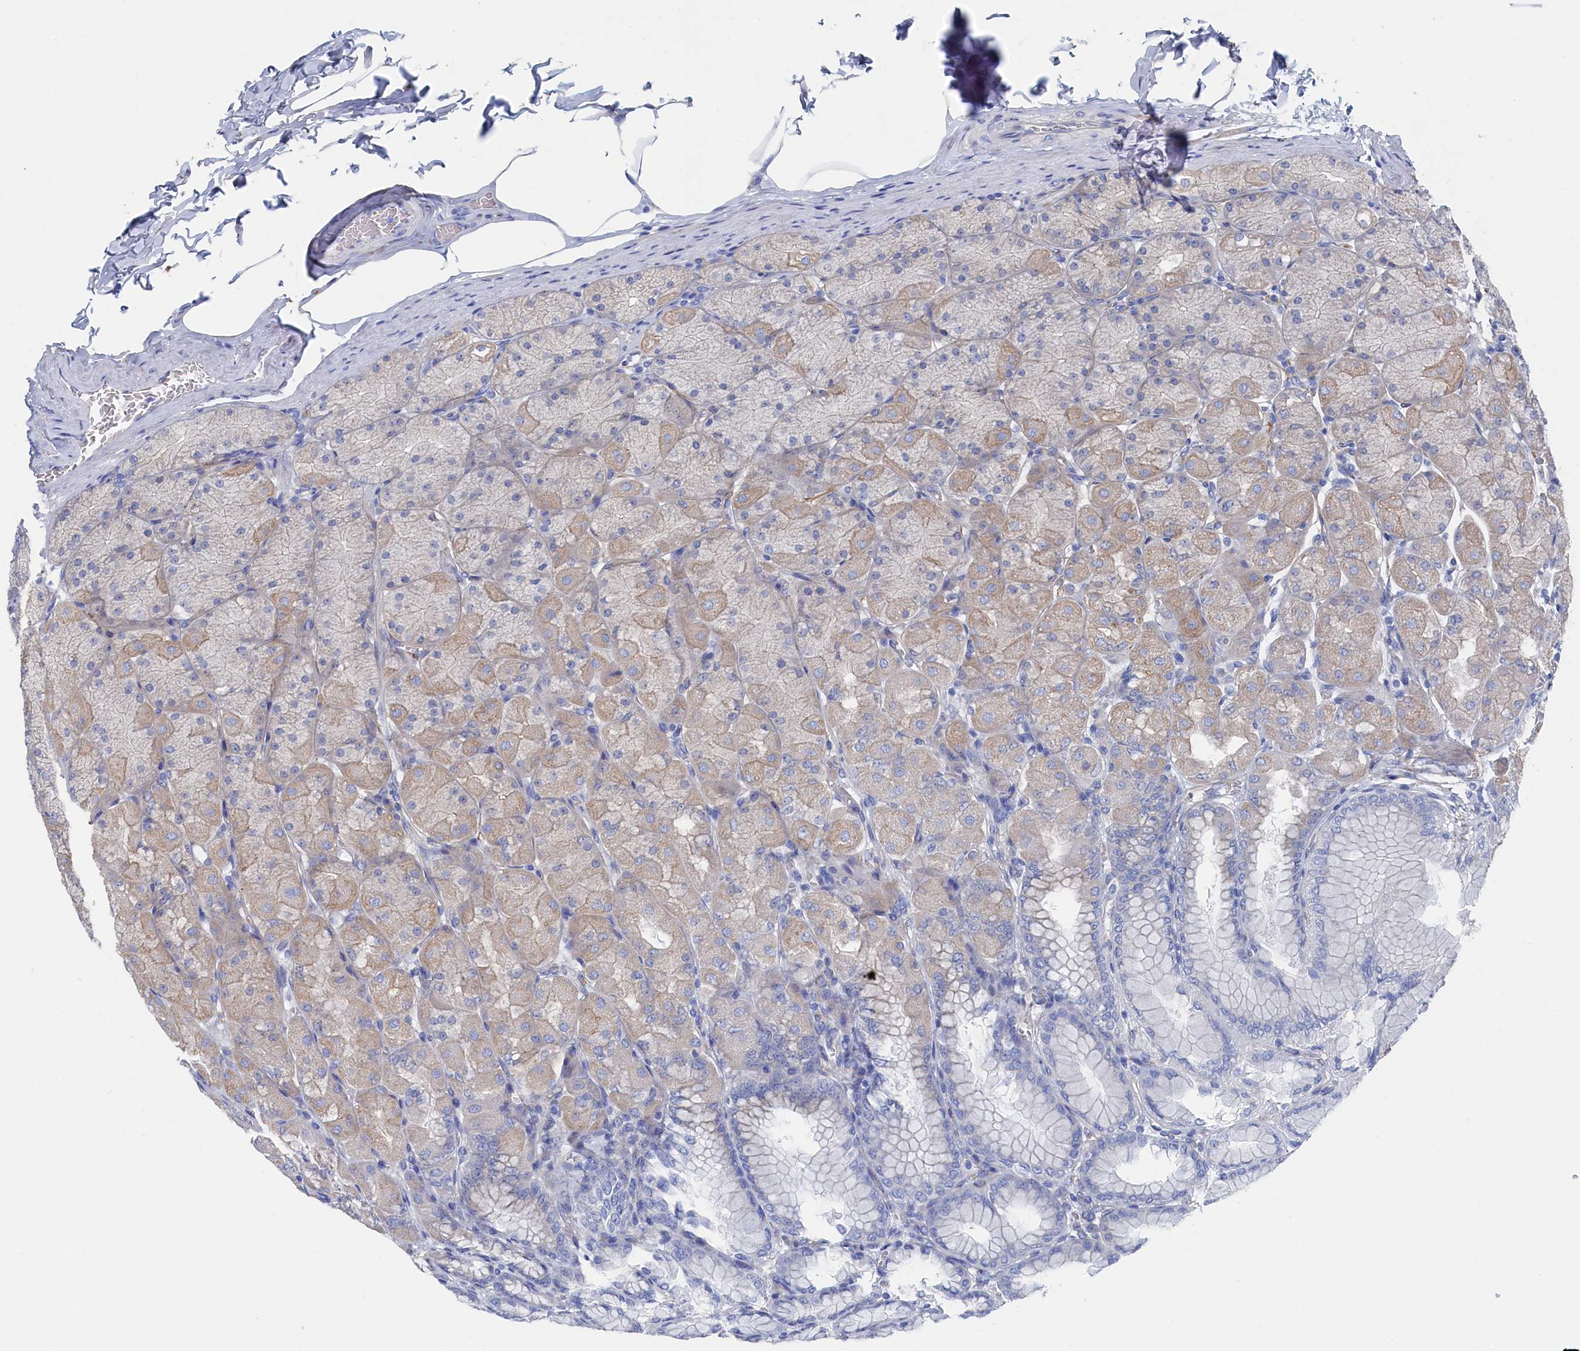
{"staining": {"intensity": "weak", "quantity": "25%-75%", "location": "cytoplasmic/membranous"}, "tissue": "stomach", "cell_type": "Glandular cells", "image_type": "normal", "snomed": [{"axis": "morphology", "description": "Normal tissue, NOS"}, {"axis": "topography", "description": "Stomach, upper"}], "caption": "Brown immunohistochemical staining in benign stomach reveals weak cytoplasmic/membranous staining in about 25%-75% of glandular cells. (DAB IHC with brightfield microscopy, high magnification).", "gene": "TMOD2", "patient": {"sex": "female", "age": 56}}